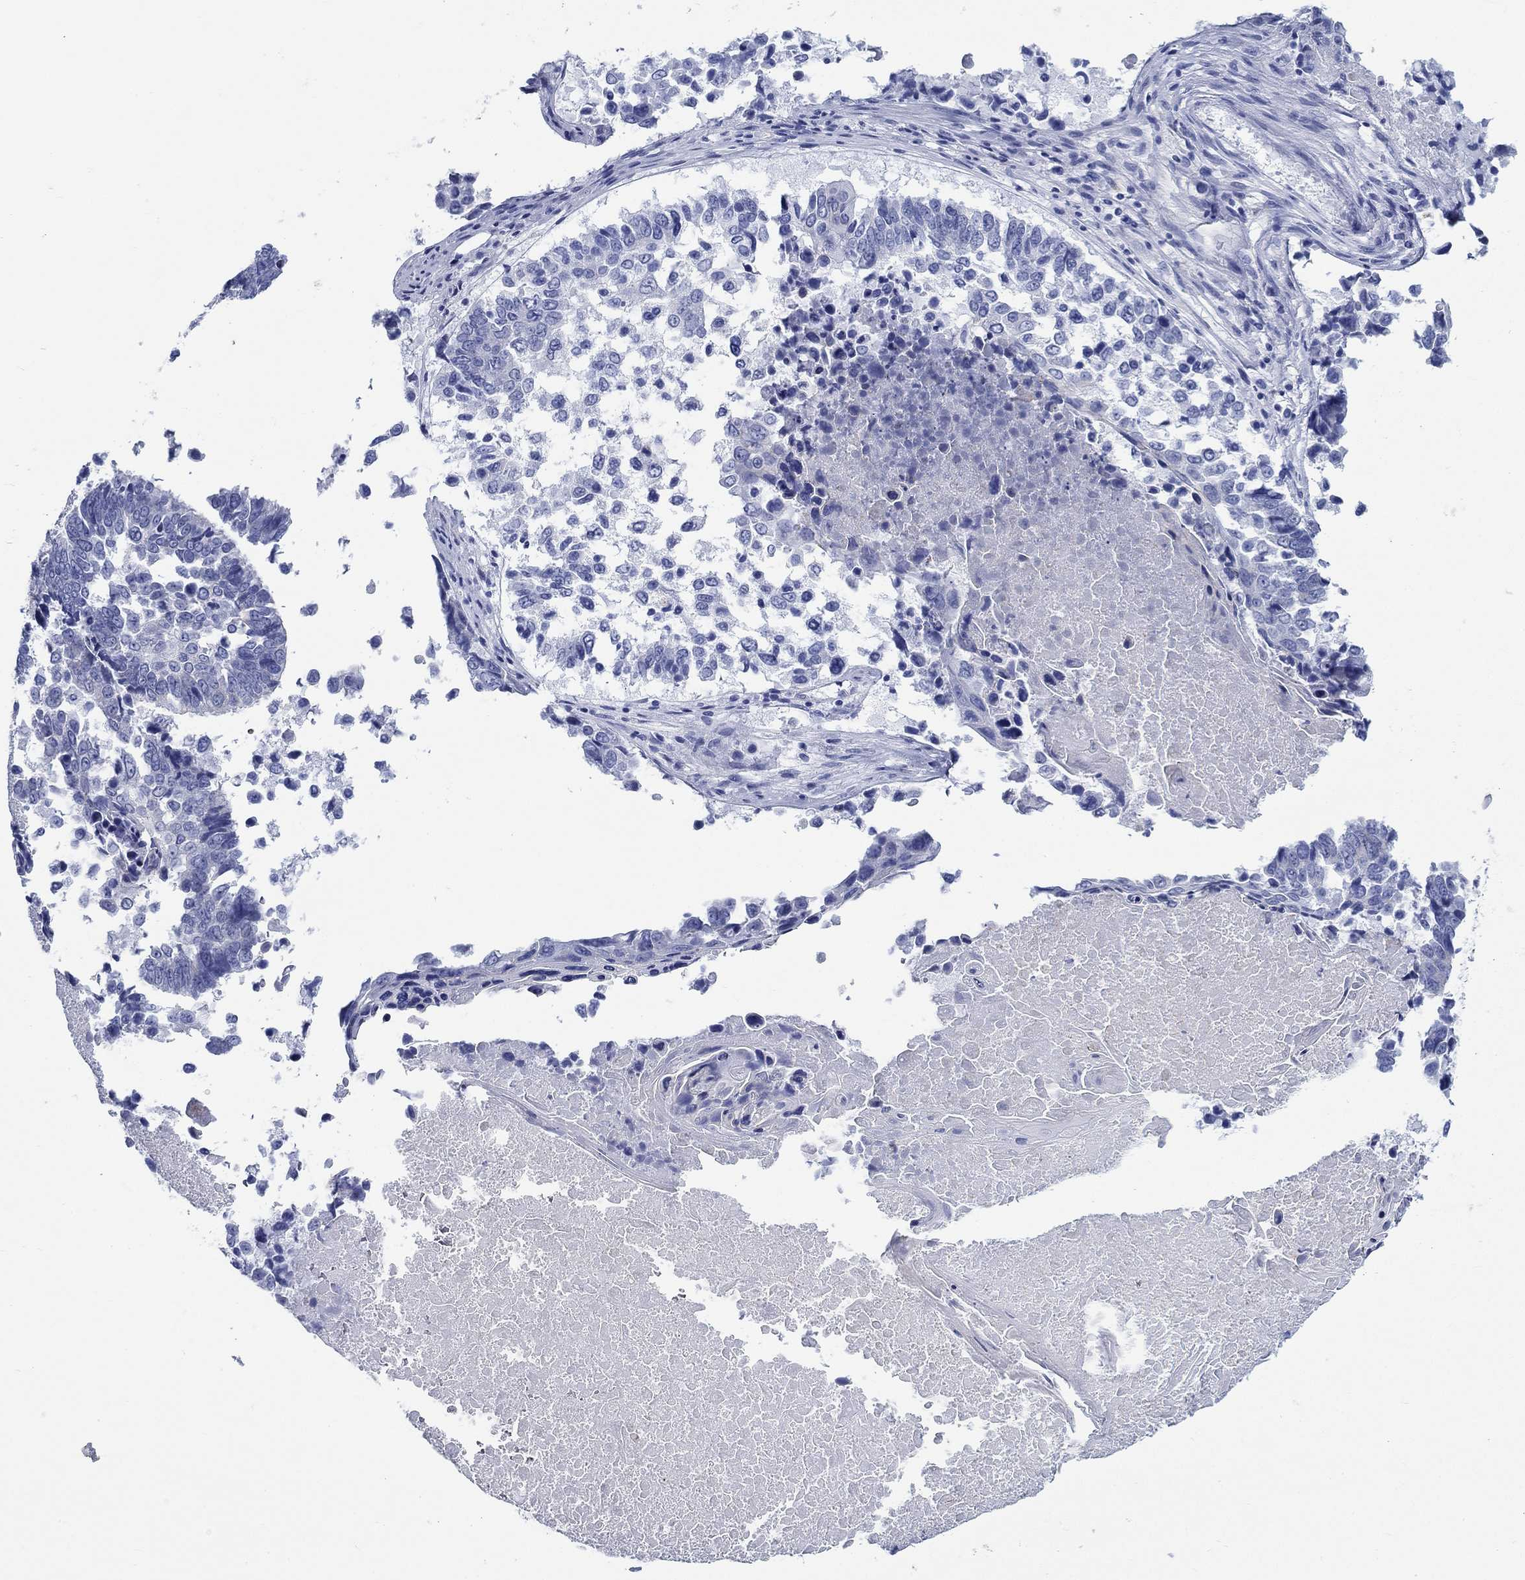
{"staining": {"intensity": "negative", "quantity": "none", "location": "none"}, "tissue": "lung cancer", "cell_type": "Tumor cells", "image_type": "cancer", "snomed": [{"axis": "morphology", "description": "Squamous cell carcinoma, NOS"}, {"axis": "topography", "description": "Lung"}], "caption": "A histopathology image of lung cancer stained for a protein reveals no brown staining in tumor cells. (DAB immunohistochemistry with hematoxylin counter stain).", "gene": "RD3L", "patient": {"sex": "male", "age": 73}}